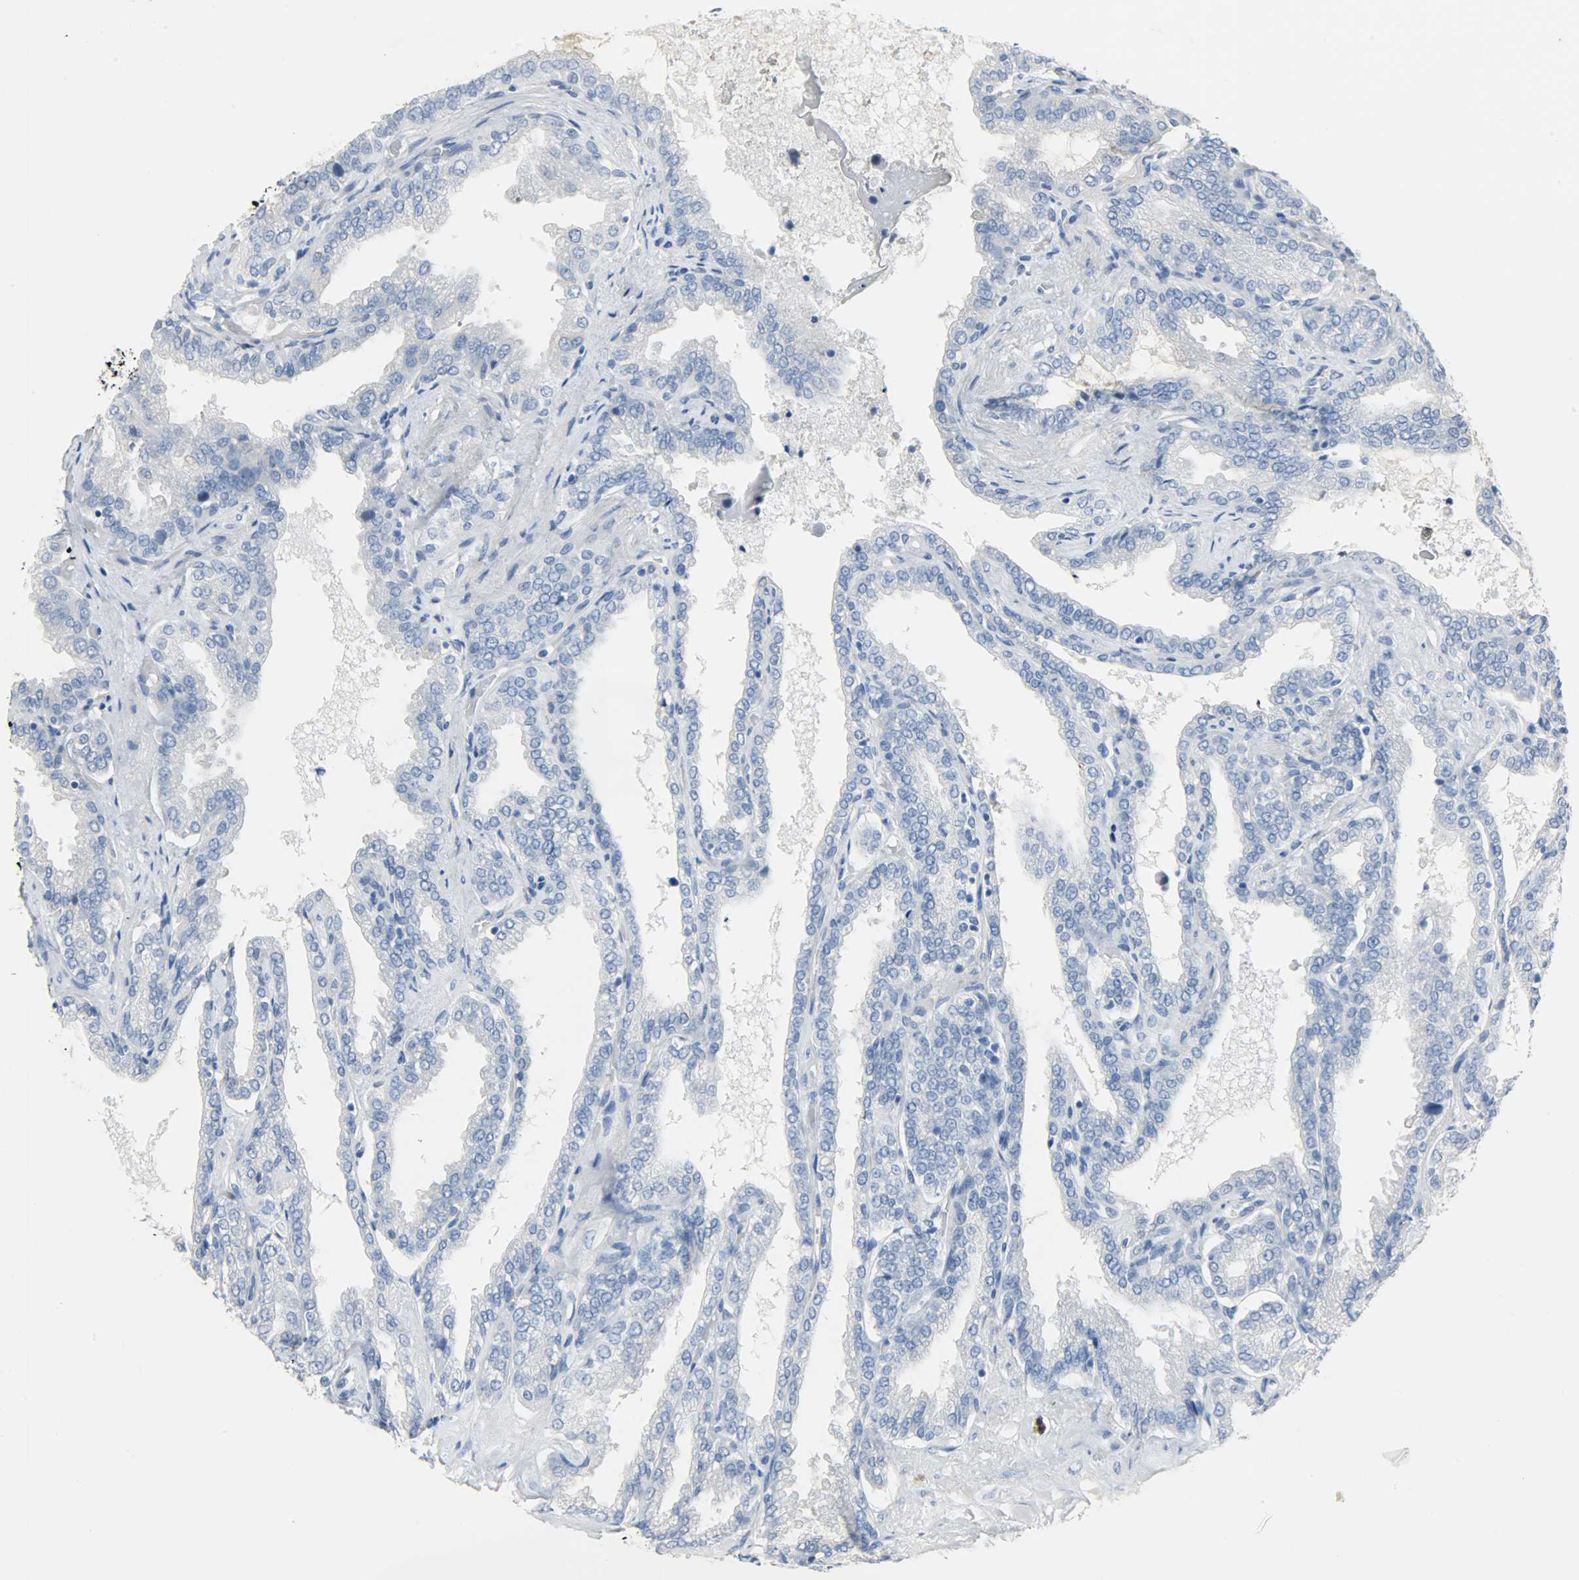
{"staining": {"intensity": "moderate", "quantity": "<25%", "location": "cytoplasmic/membranous"}, "tissue": "seminal vesicle", "cell_type": "Glandular cells", "image_type": "normal", "snomed": [{"axis": "morphology", "description": "Normal tissue, NOS"}, {"axis": "topography", "description": "Seminal veicle"}], "caption": "Seminal vesicle stained with a brown dye reveals moderate cytoplasmic/membranous positive positivity in approximately <25% of glandular cells.", "gene": "CRP", "patient": {"sex": "male", "age": 46}}